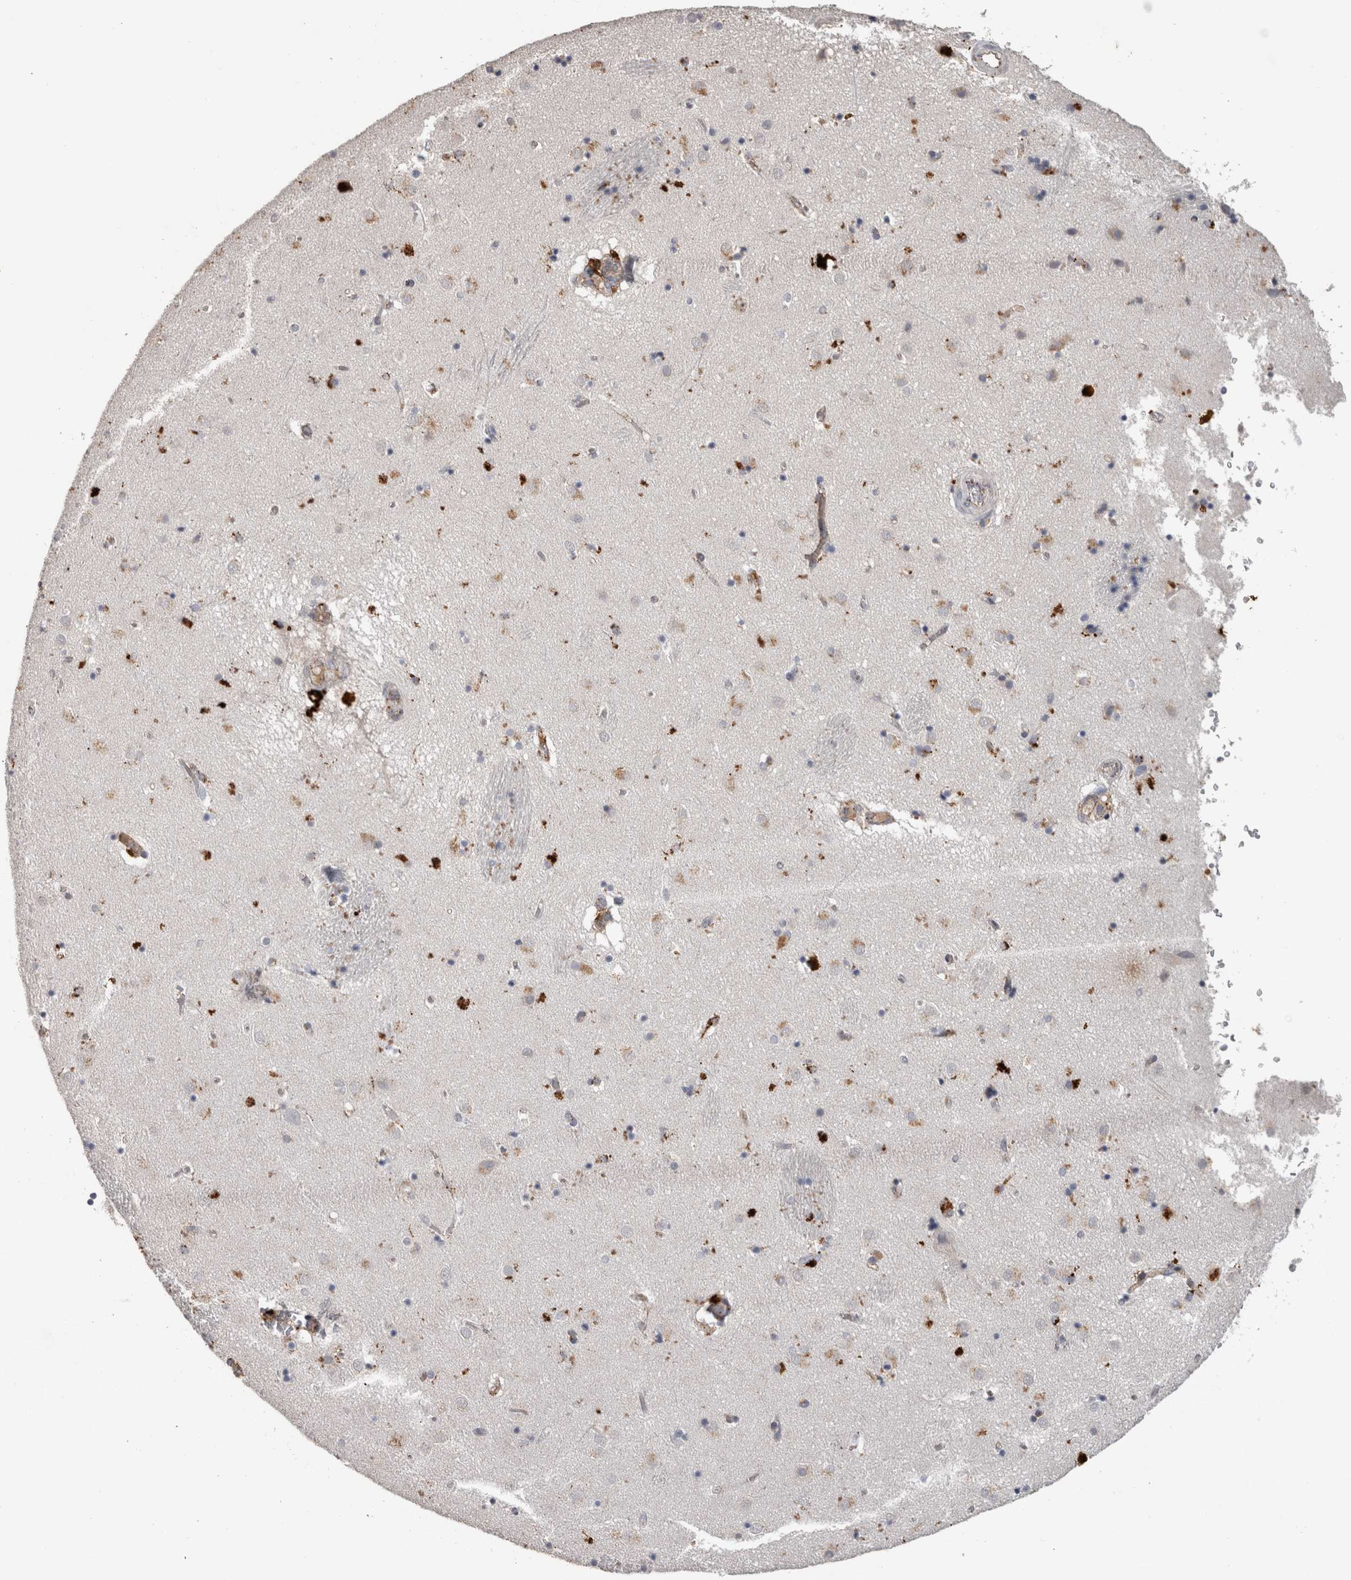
{"staining": {"intensity": "moderate", "quantity": "<25%", "location": "cytoplasmic/membranous"}, "tissue": "caudate", "cell_type": "Glial cells", "image_type": "normal", "snomed": [{"axis": "morphology", "description": "Normal tissue, NOS"}, {"axis": "topography", "description": "Lateral ventricle wall"}], "caption": "Brown immunohistochemical staining in unremarkable human caudate shows moderate cytoplasmic/membranous staining in approximately <25% of glial cells.", "gene": "CTSZ", "patient": {"sex": "male", "age": 70}}